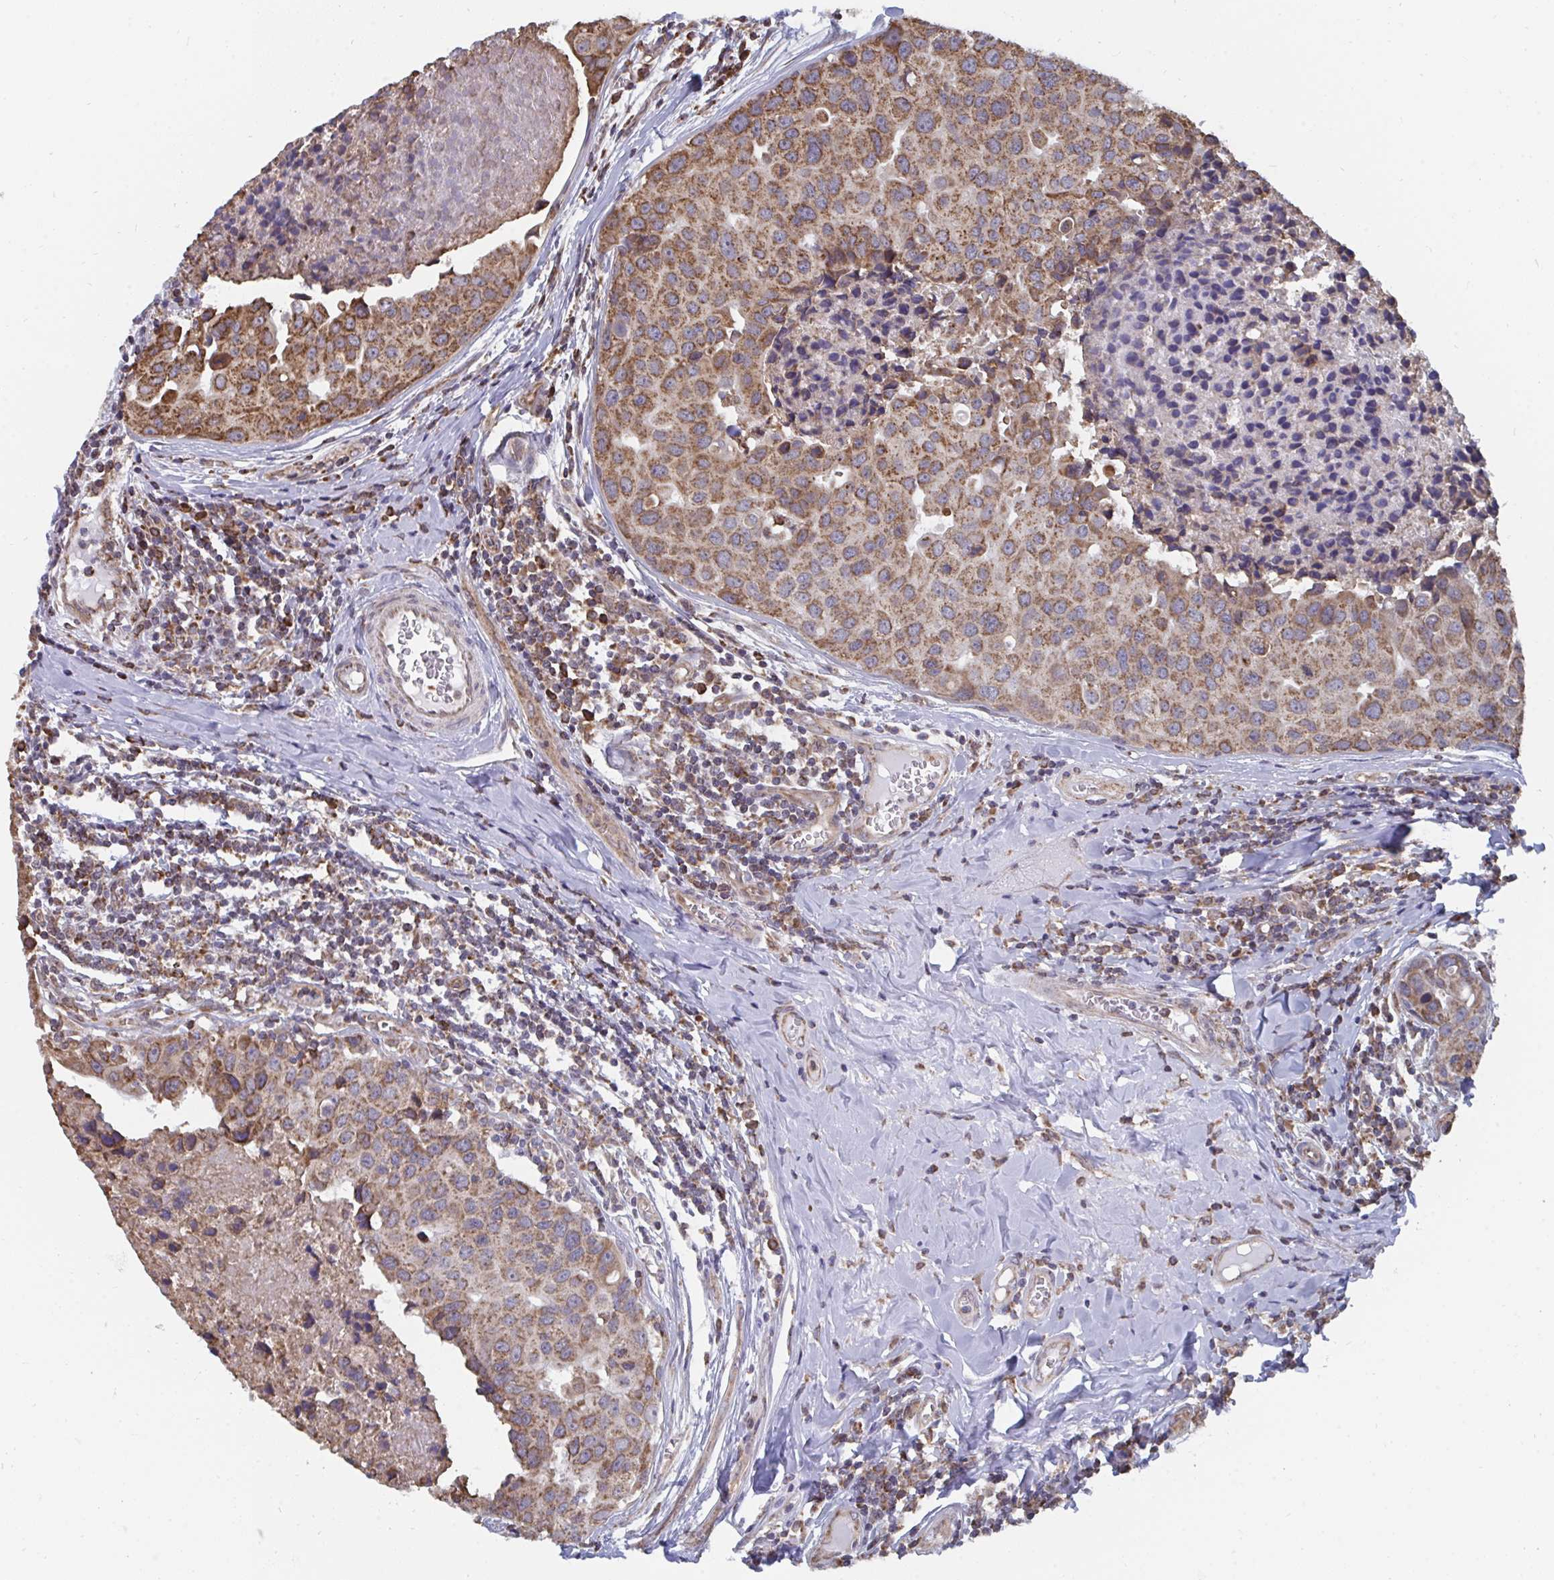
{"staining": {"intensity": "moderate", "quantity": ">75%", "location": "cytoplasmic/membranous"}, "tissue": "breast cancer", "cell_type": "Tumor cells", "image_type": "cancer", "snomed": [{"axis": "morphology", "description": "Duct carcinoma"}, {"axis": "topography", "description": "Breast"}], "caption": "Tumor cells reveal moderate cytoplasmic/membranous expression in approximately >75% of cells in breast cancer.", "gene": "ELAVL1", "patient": {"sex": "female", "age": 24}}